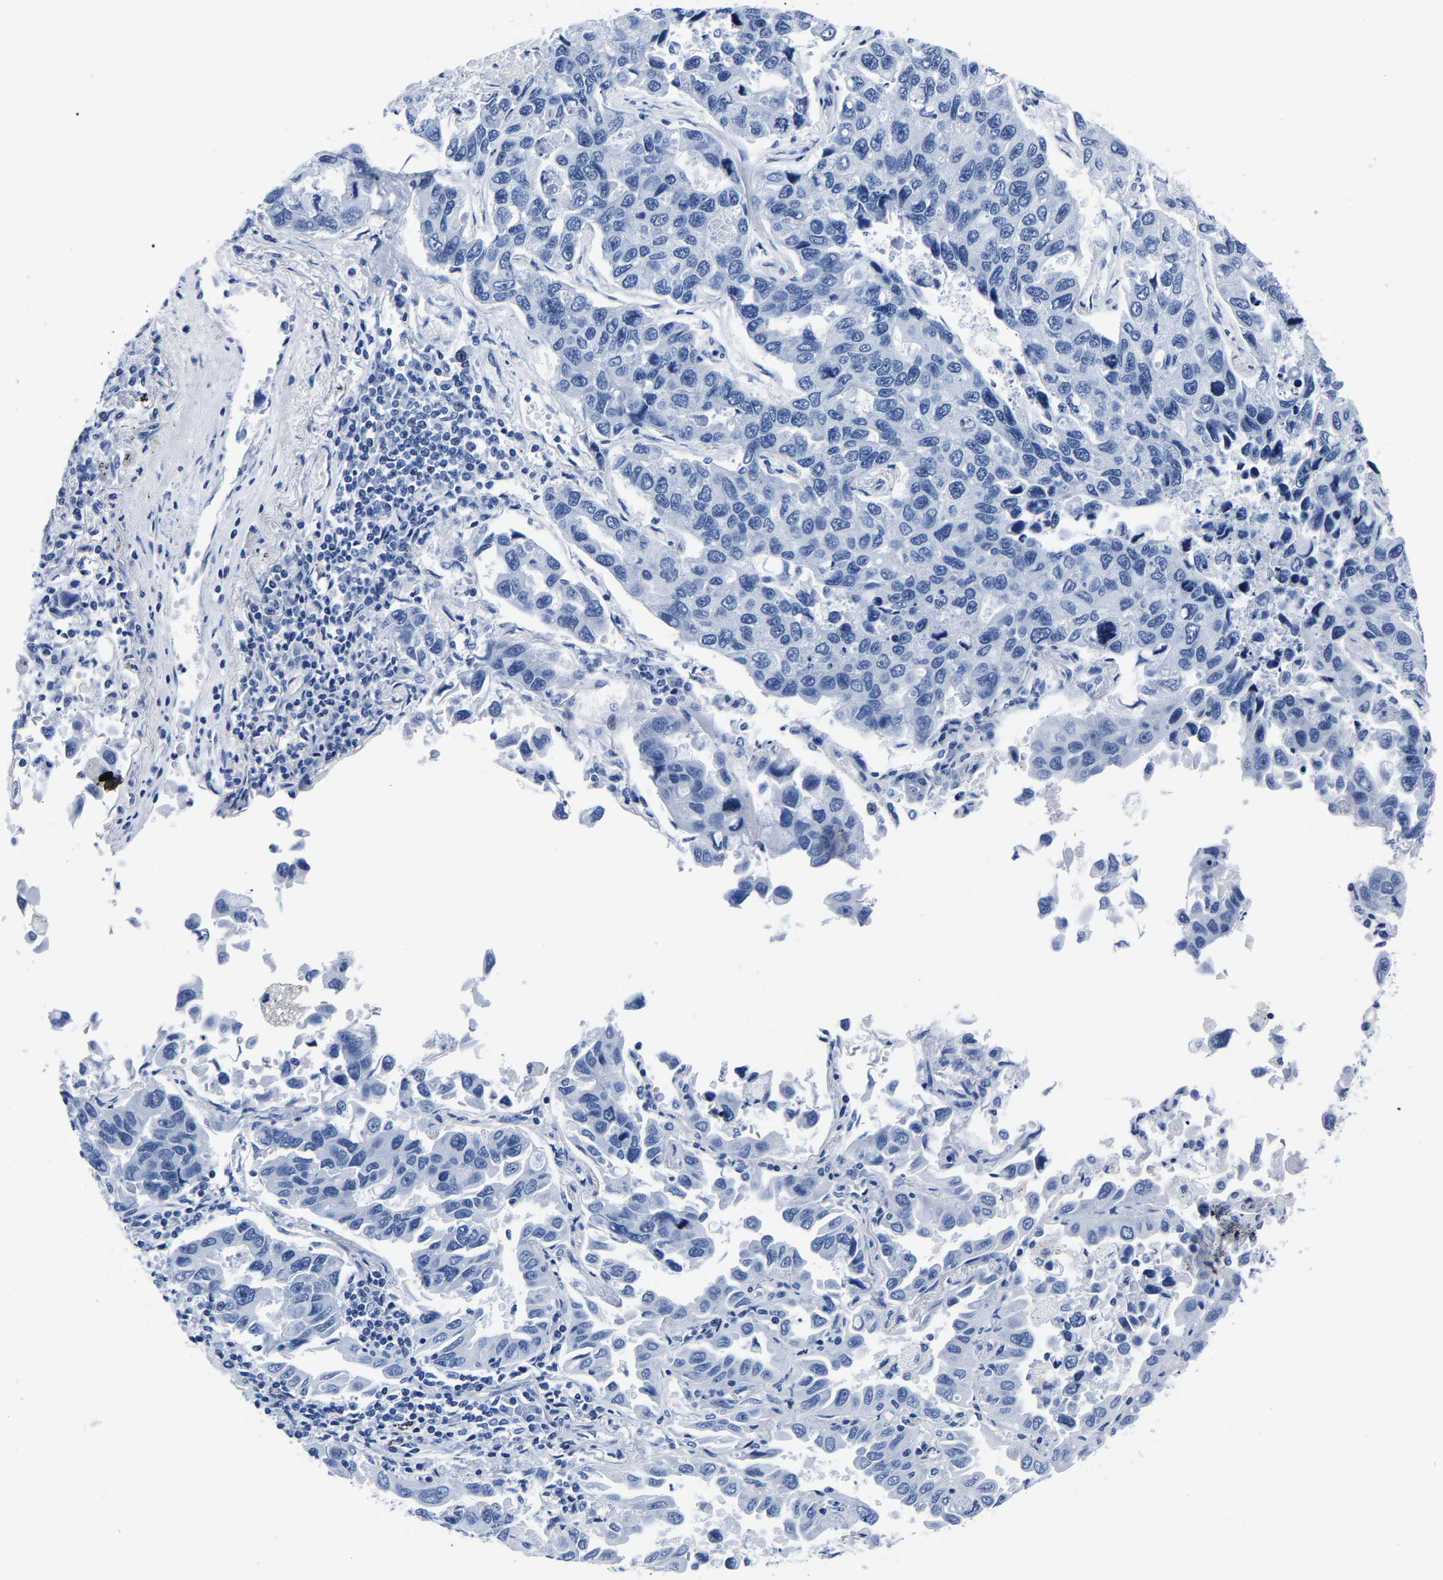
{"staining": {"intensity": "negative", "quantity": "none", "location": "none"}, "tissue": "lung cancer", "cell_type": "Tumor cells", "image_type": "cancer", "snomed": [{"axis": "morphology", "description": "Adenocarcinoma, NOS"}, {"axis": "topography", "description": "Lung"}], "caption": "Immunohistochemistry of lung adenocarcinoma exhibits no staining in tumor cells. (Immunohistochemistry (ihc), brightfield microscopy, high magnification).", "gene": "IMPG2", "patient": {"sex": "male", "age": 64}}